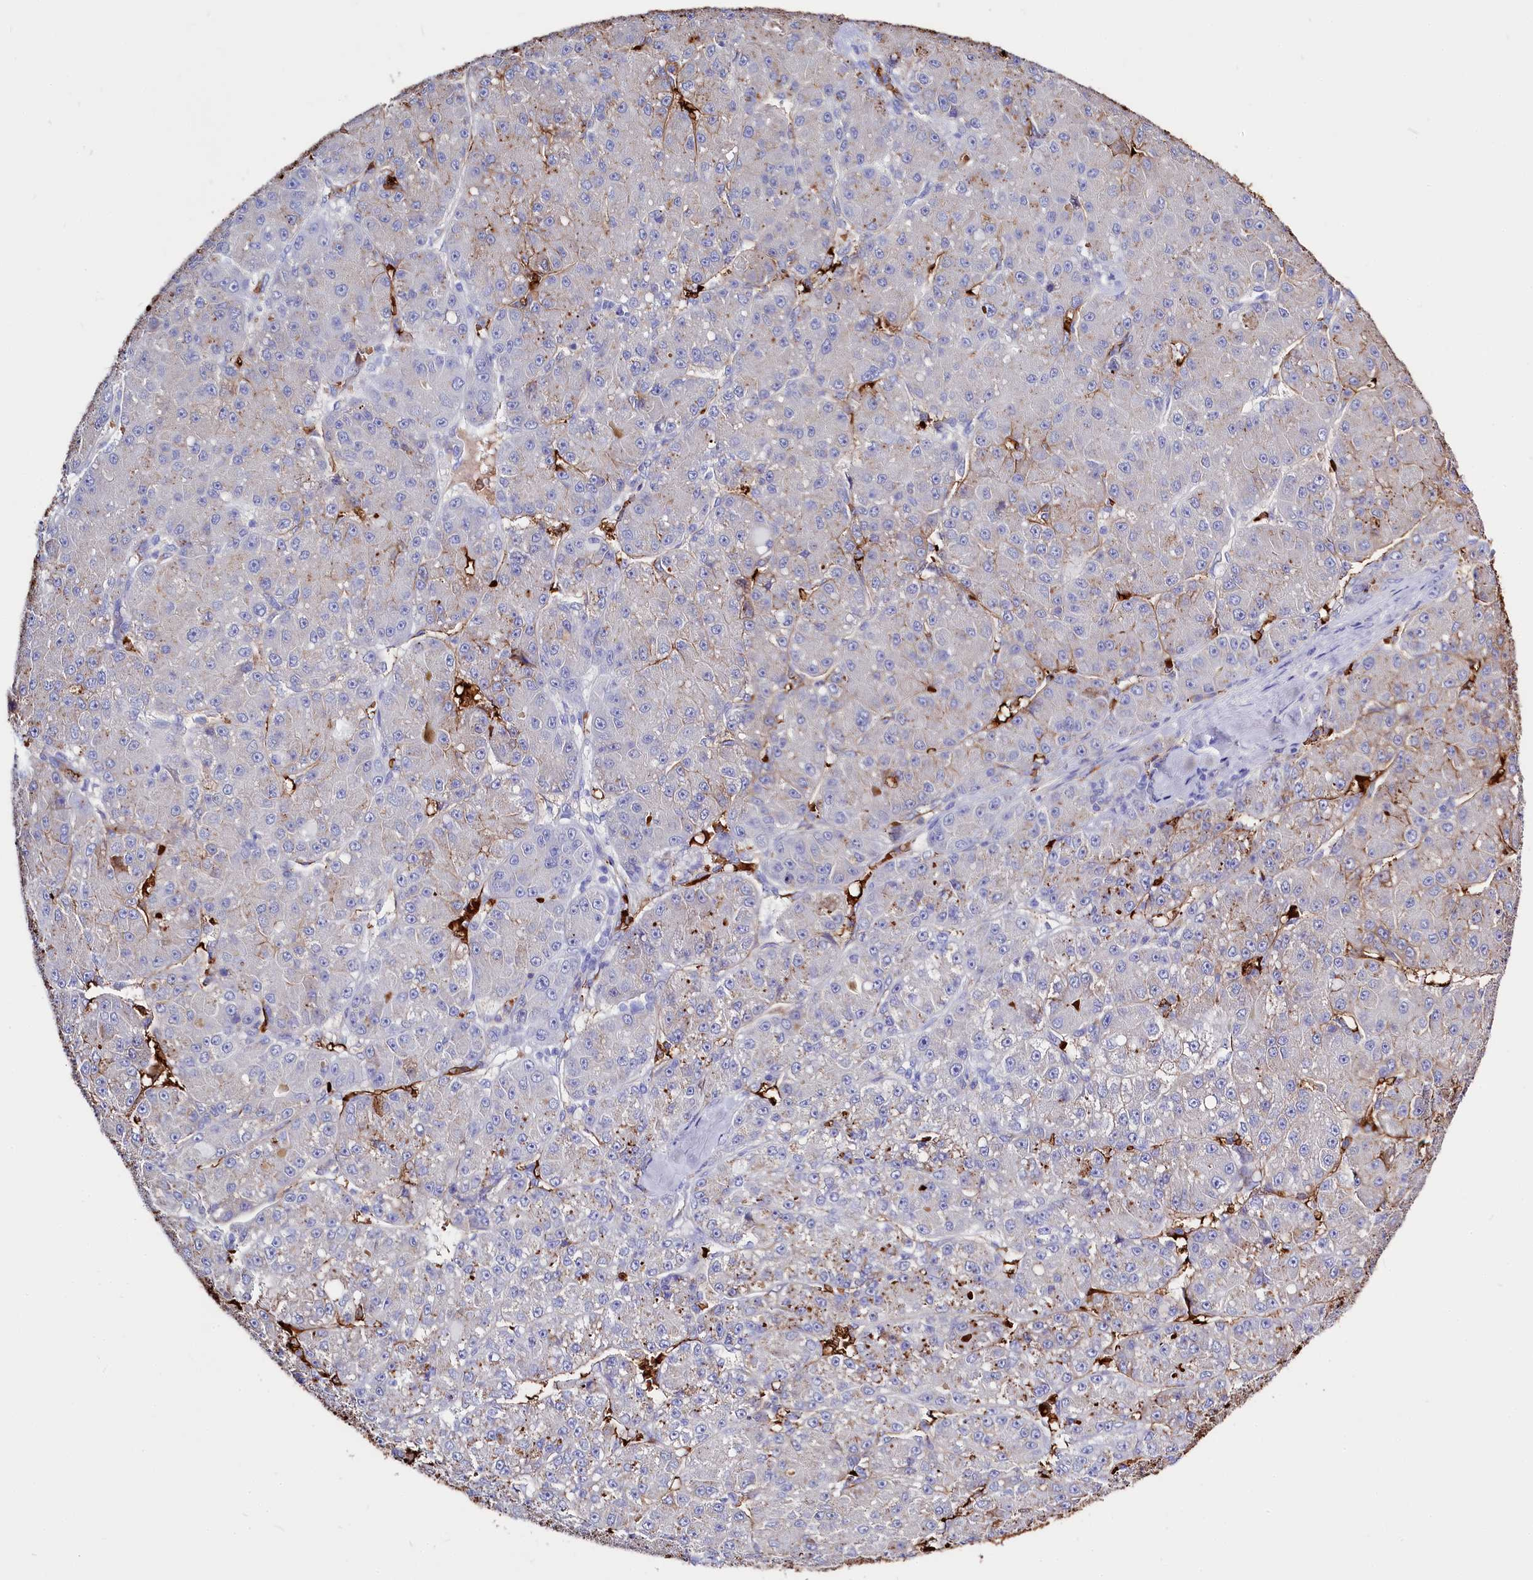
{"staining": {"intensity": "weak", "quantity": "<25%", "location": "cytoplasmic/membranous"}, "tissue": "liver cancer", "cell_type": "Tumor cells", "image_type": "cancer", "snomed": [{"axis": "morphology", "description": "Carcinoma, Hepatocellular, NOS"}, {"axis": "topography", "description": "Liver"}], "caption": "Tumor cells show no significant expression in liver cancer (hepatocellular carcinoma).", "gene": "RPUSD3", "patient": {"sex": "male", "age": 67}}